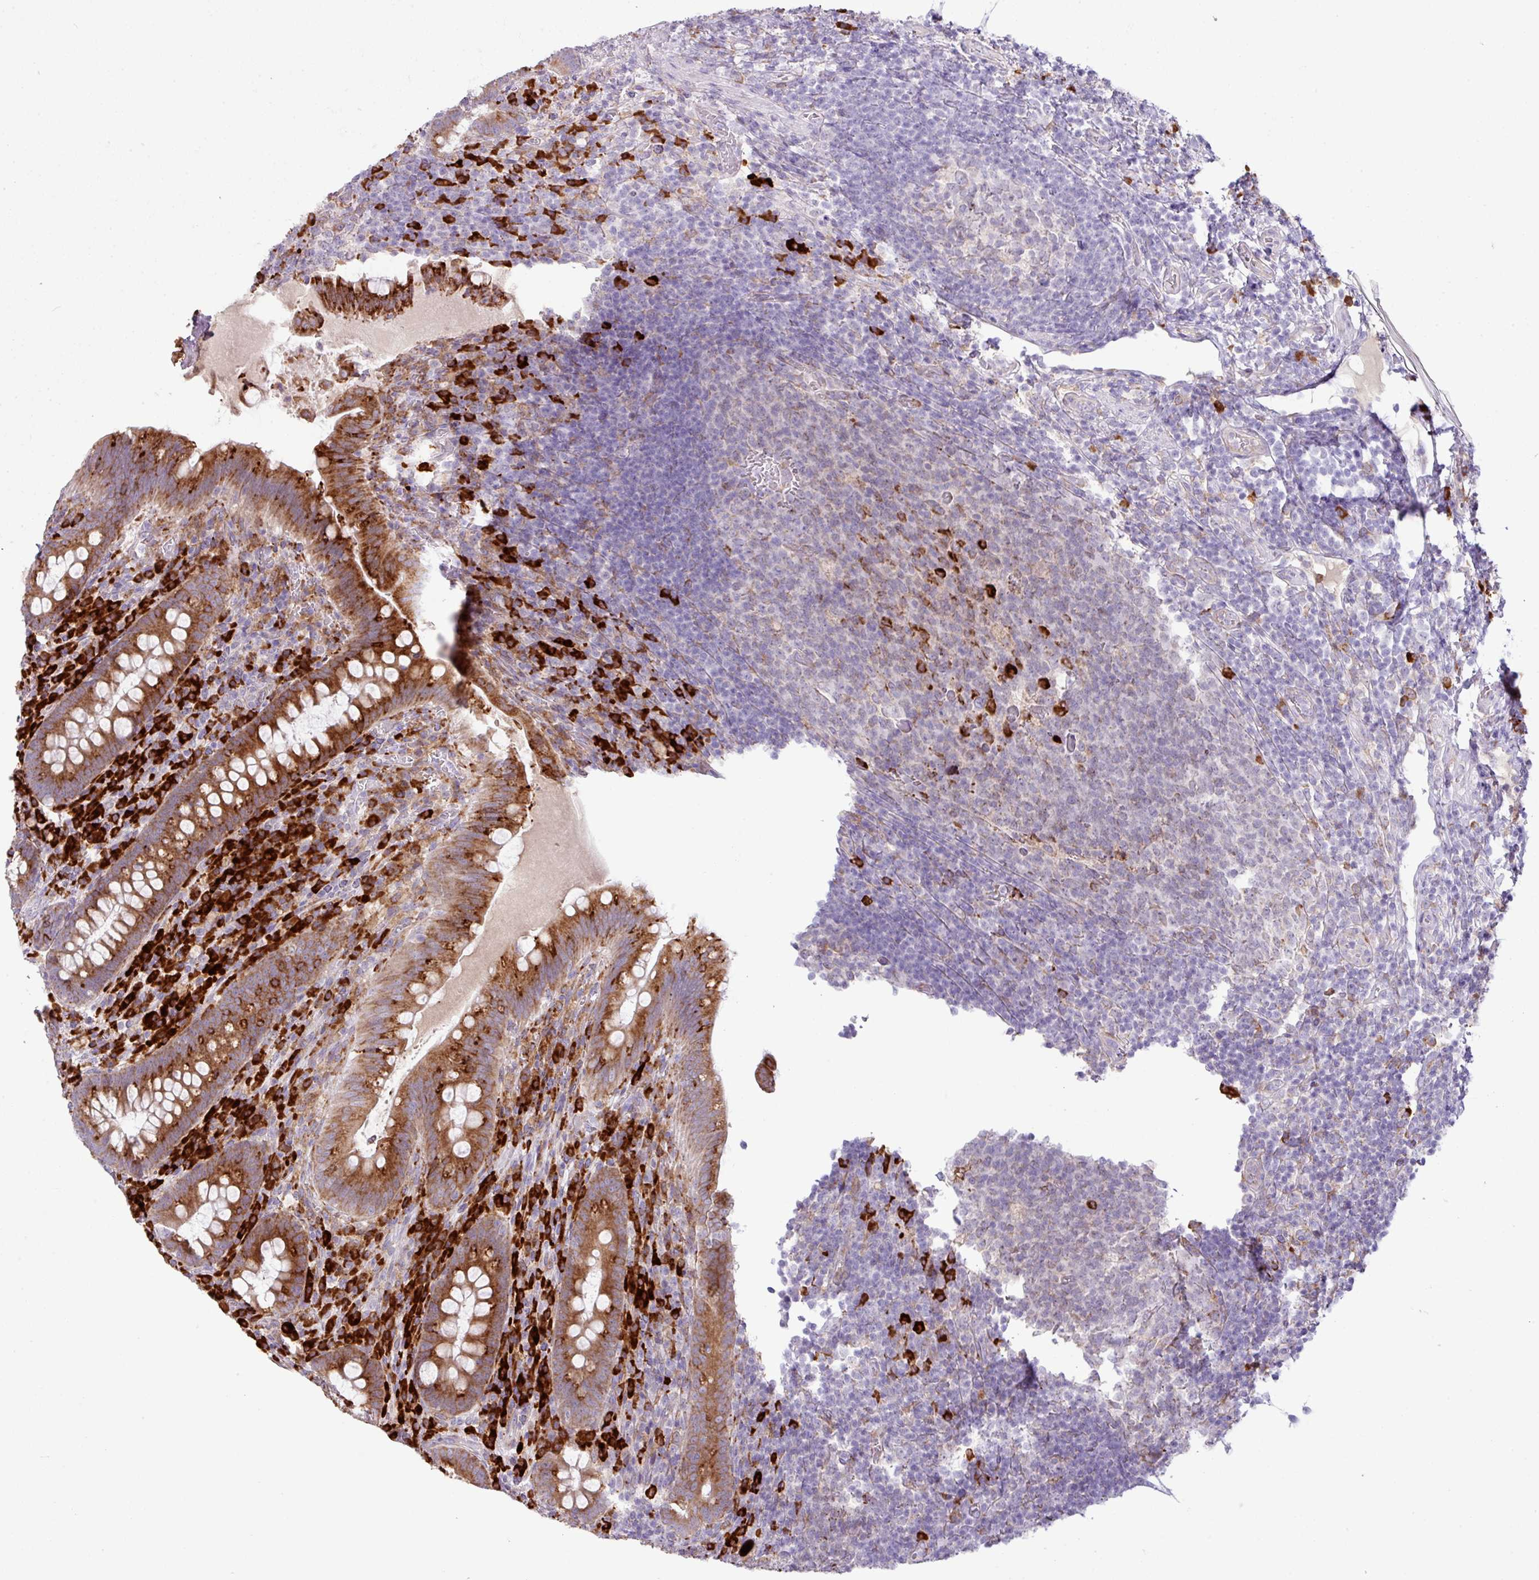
{"staining": {"intensity": "moderate", "quantity": ">75%", "location": "cytoplasmic/membranous"}, "tissue": "appendix", "cell_type": "Glandular cells", "image_type": "normal", "snomed": [{"axis": "morphology", "description": "Normal tissue, NOS"}, {"axis": "topography", "description": "Appendix"}], "caption": "Immunohistochemical staining of normal human appendix displays >75% levels of moderate cytoplasmic/membranous protein staining in approximately >75% of glandular cells.", "gene": "RGS21", "patient": {"sex": "female", "age": 43}}